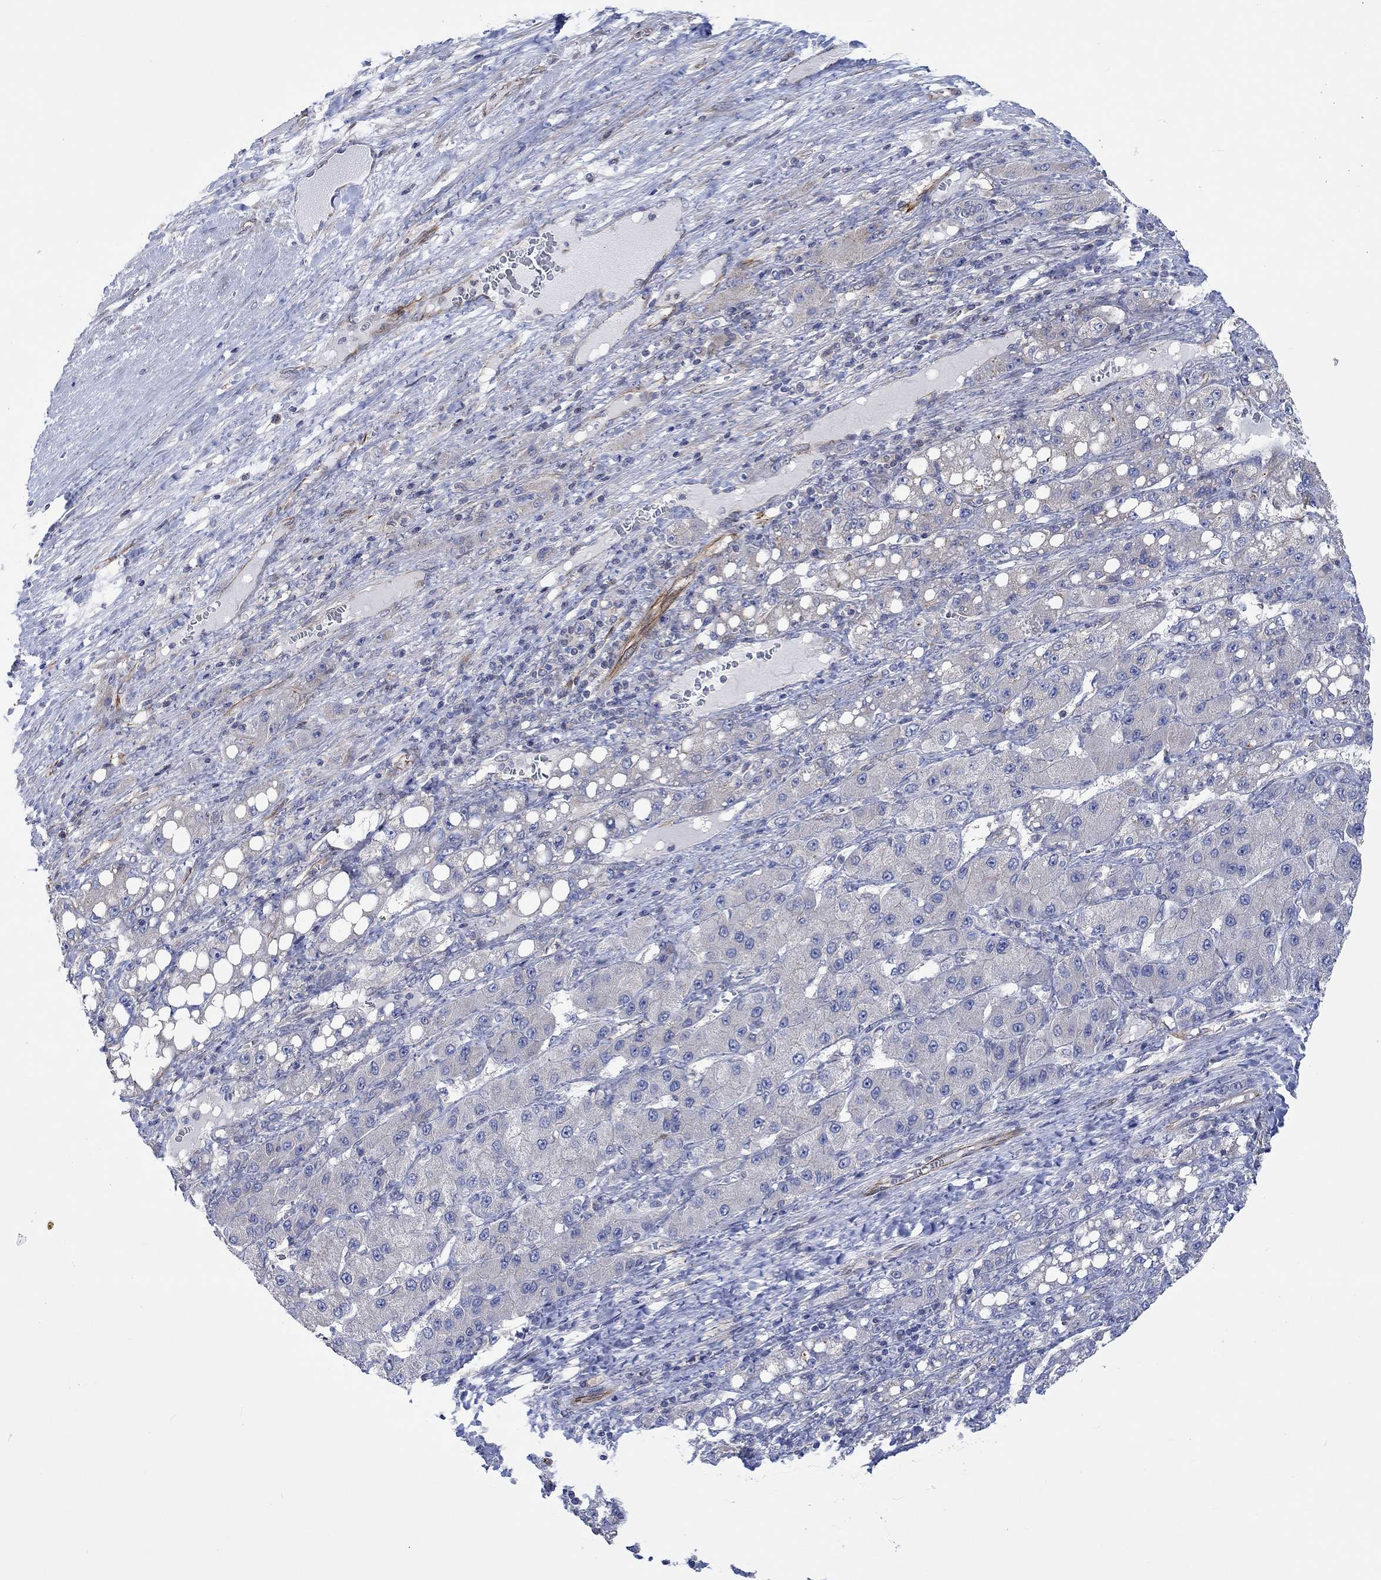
{"staining": {"intensity": "negative", "quantity": "none", "location": "none"}, "tissue": "liver cancer", "cell_type": "Tumor cells", "image_type": "cancer", "snomed": [{"axis": "morphology", "description": "Carcinoma, Hepatocellular, NOS"}, {"axis": "topography", "description": "Liver"}], "caption": "Immunohistochemical staining of liver cancer shows no significant expression in tumor cells. Nuclei are stained in blue.", "gene": "CAMK1D", "patient": {"sex": "female", "age": 65}}